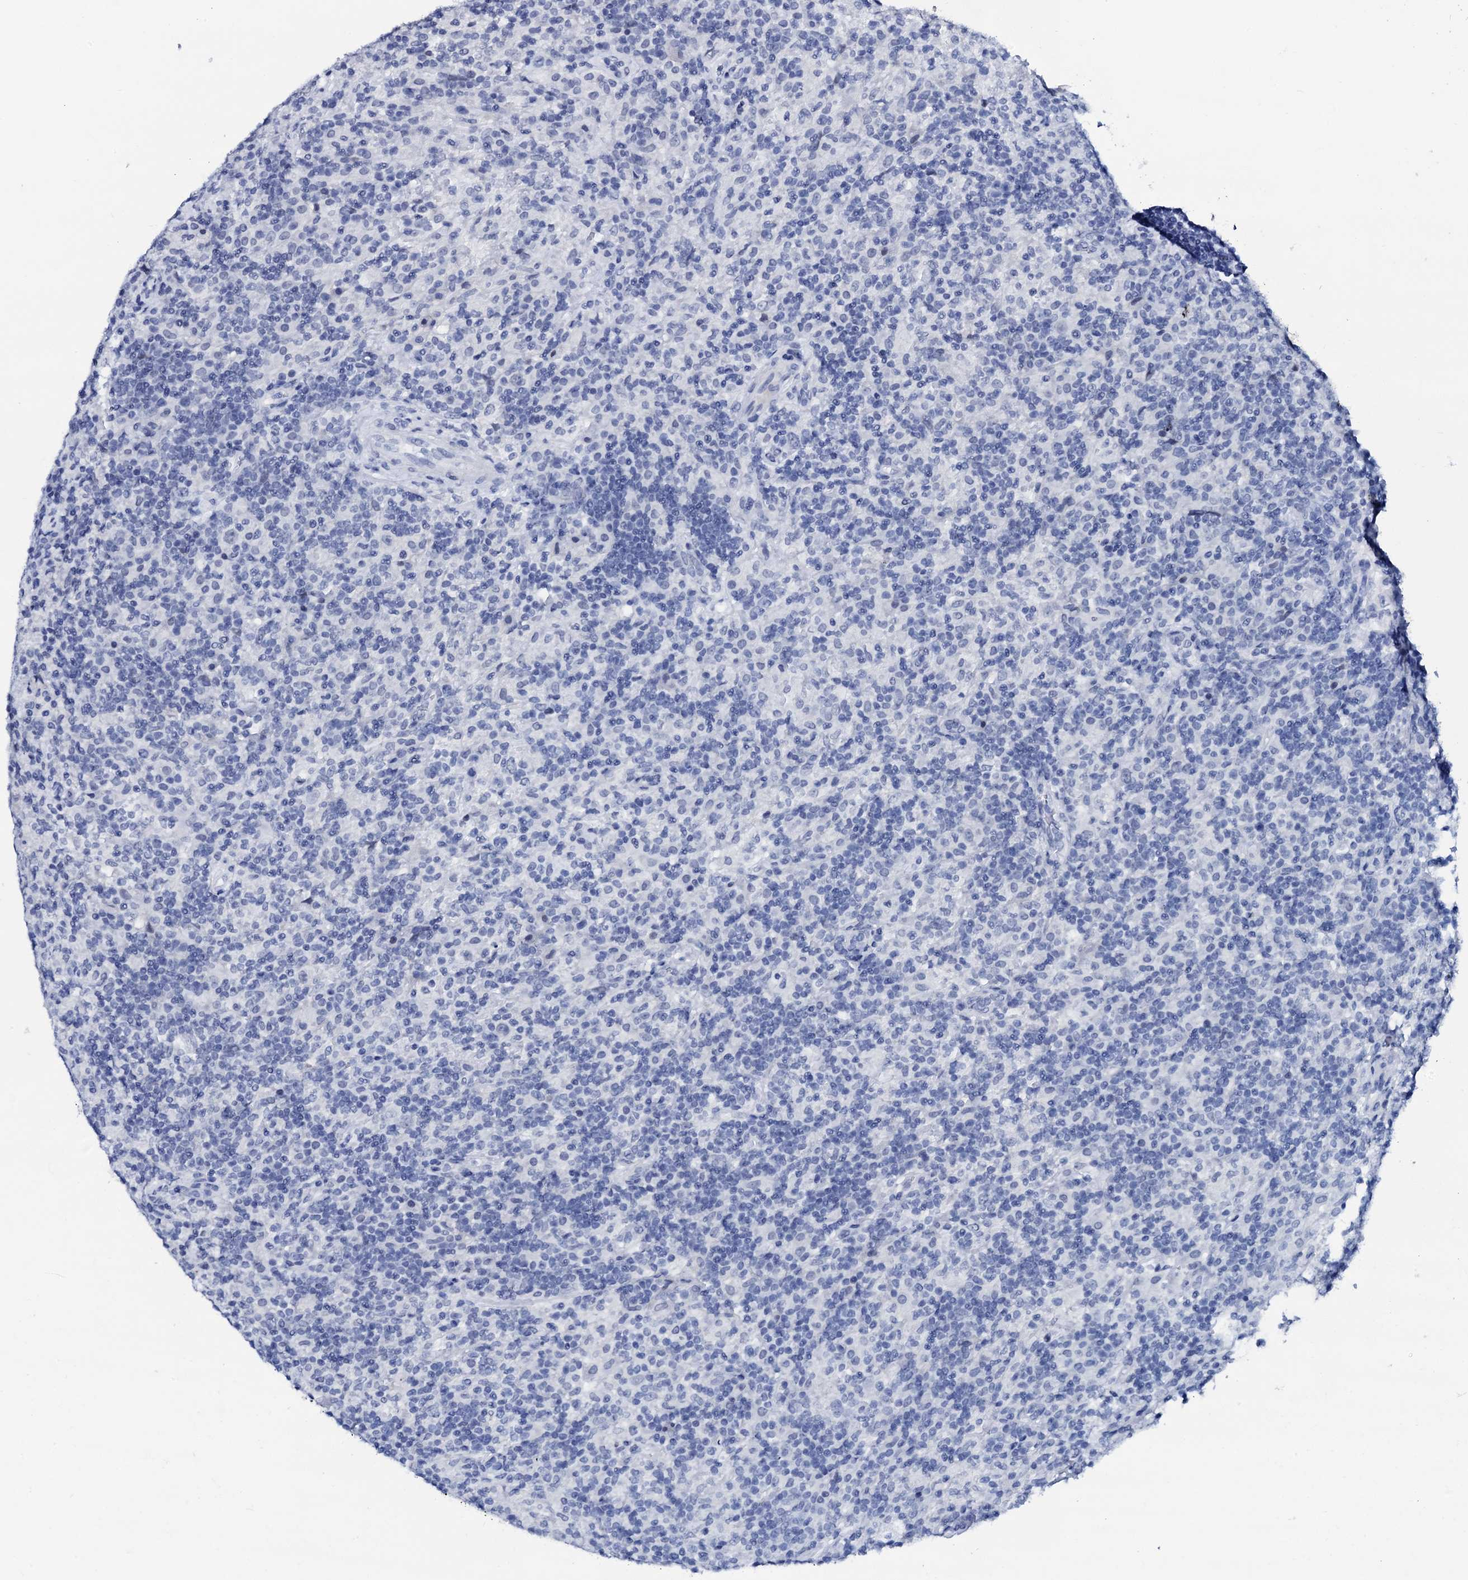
{"staining": {"intensity": "negative", "quantity": "none", "location": "none"}, "tissue": "lymphoma", "cell_type": "Tumor cells", "image_type": "cancer", "snomed": [{"axis": "morphology", "description": "Hodgkin's disease, NOS"}, {"axis": "topography", "description": "Lymph node"}], "caption": "Immunohistochemistry (IHC) histopathology image of neoplastic tissue: Hodgkin's disease stained with DAB demonstrates no significant protein staining in tumor cells.", "gene": "SPATA19", "patient": {"sex": "male", "age": 70}}